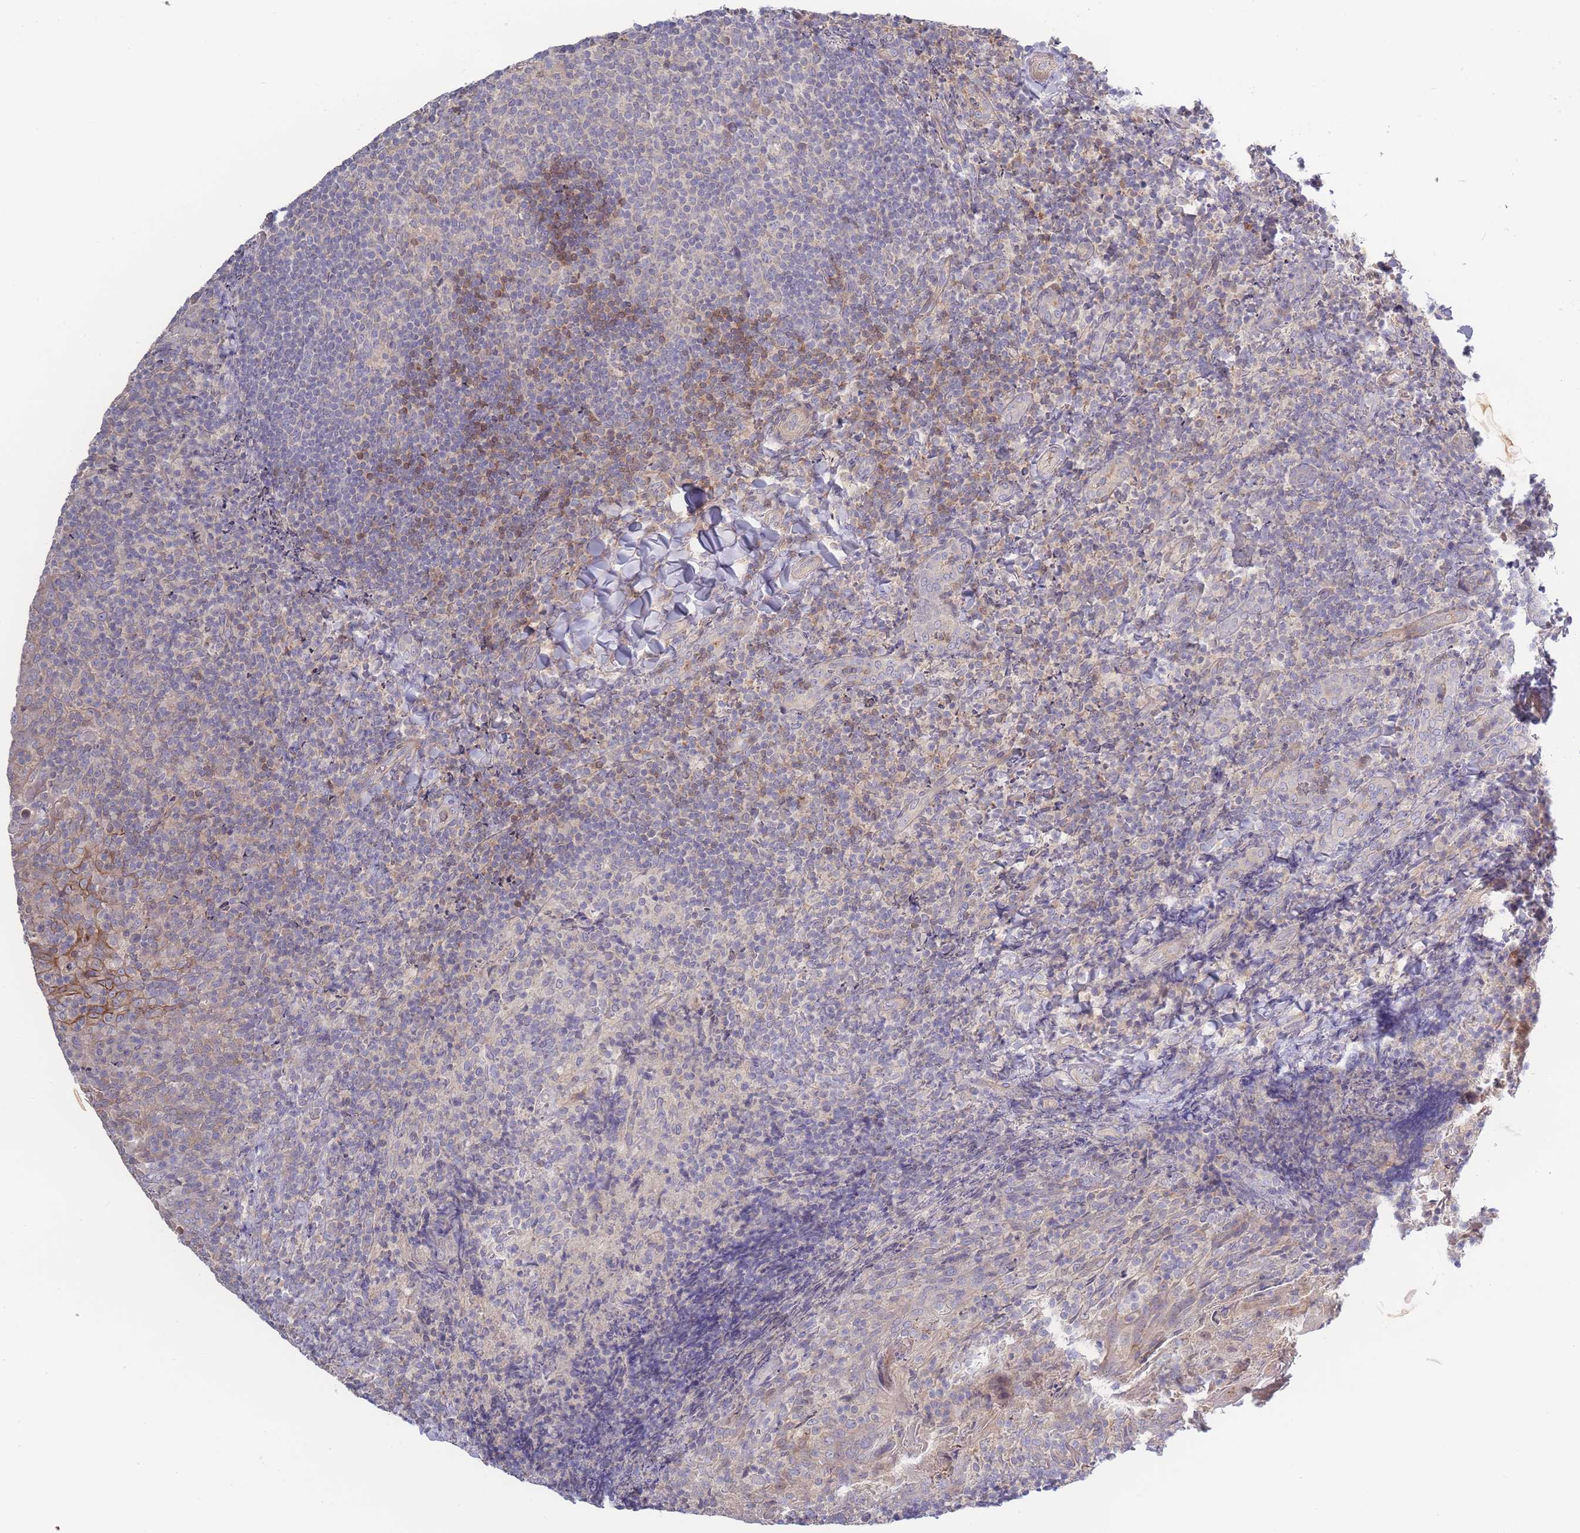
{"staining": {"intensity": "negative", "quantity": "none", "location": "none"}, "tissue": "tonsil", "cell_type": "Germinal center cells", "image_type": "normal", "snomed": [{"axis": "morphology", "description": "Normal tissue, NOS"}, {"axis": "topography", "description": "Tonsil"}], "caption": "IHC image of normal tonsil: tonsil stained with DAB (3,3'-diaminobenzidine) reveals no significant protein positivity in germinal center cells. (Brightfield microscopy of DAB immunohistochemistry (IHC) at high magnification).", "gene": "SPHKAP", "patient": {"sex": "female", "age": 10}}